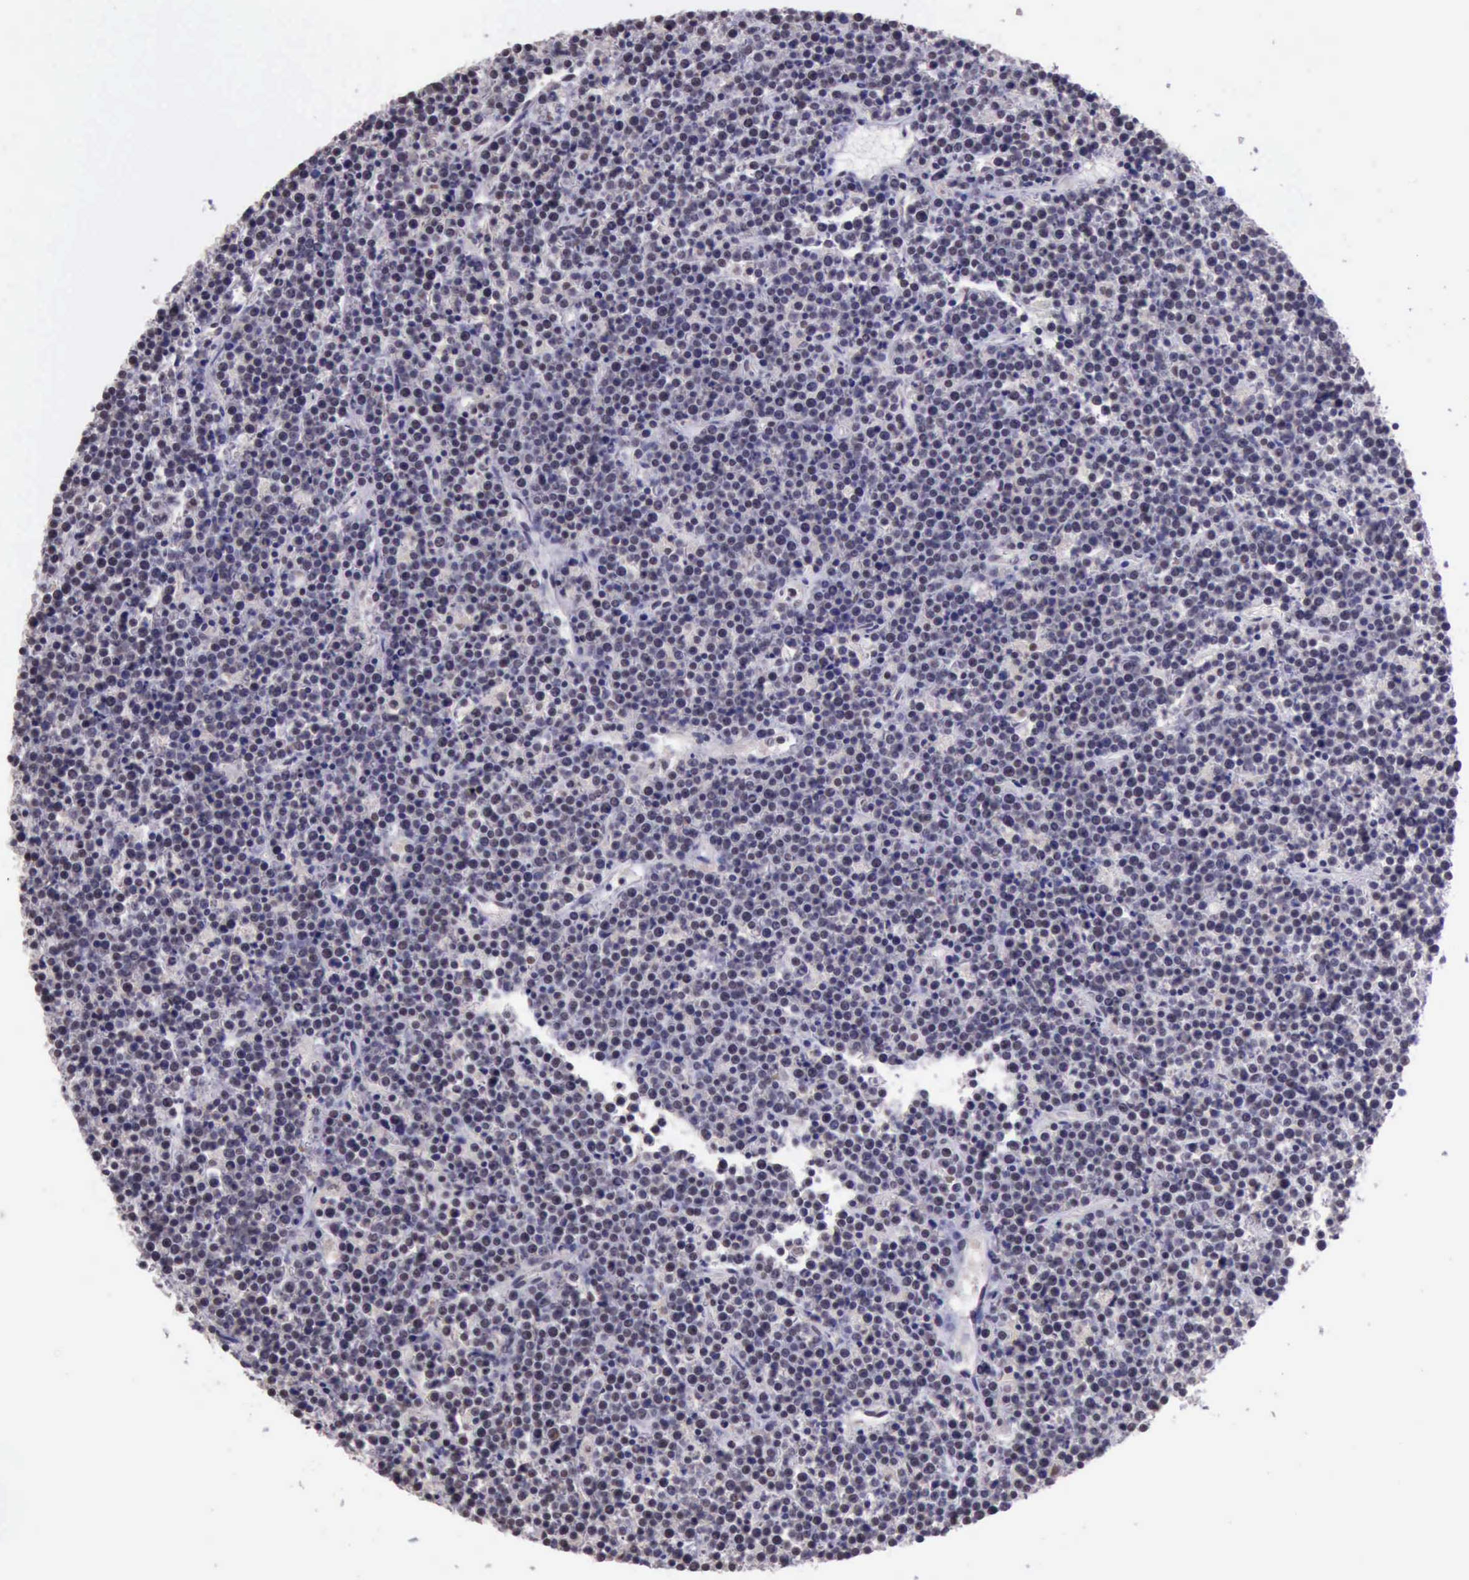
{"staining": {"intensity": "negative", "quantity": "none", "location": "none"}, "tissue": "lymphoma", "cell_type": "Tumor cells", "image_type": "cancer", "snomed": [{"axis": "morphology", "description": "Malignant lymphoma, non-Hodgkin's type, High grade"}, {"axis": "topography", "description": "Ovary"}], "caption": "This photomicrograph is of lymphoma stained with IHC to label a protein in brown with the nuclei are counter-stained blue. There is no staining in tumor cells.", "gene": "PRPF39", "patient": {"sex": "female", "age": 56}}